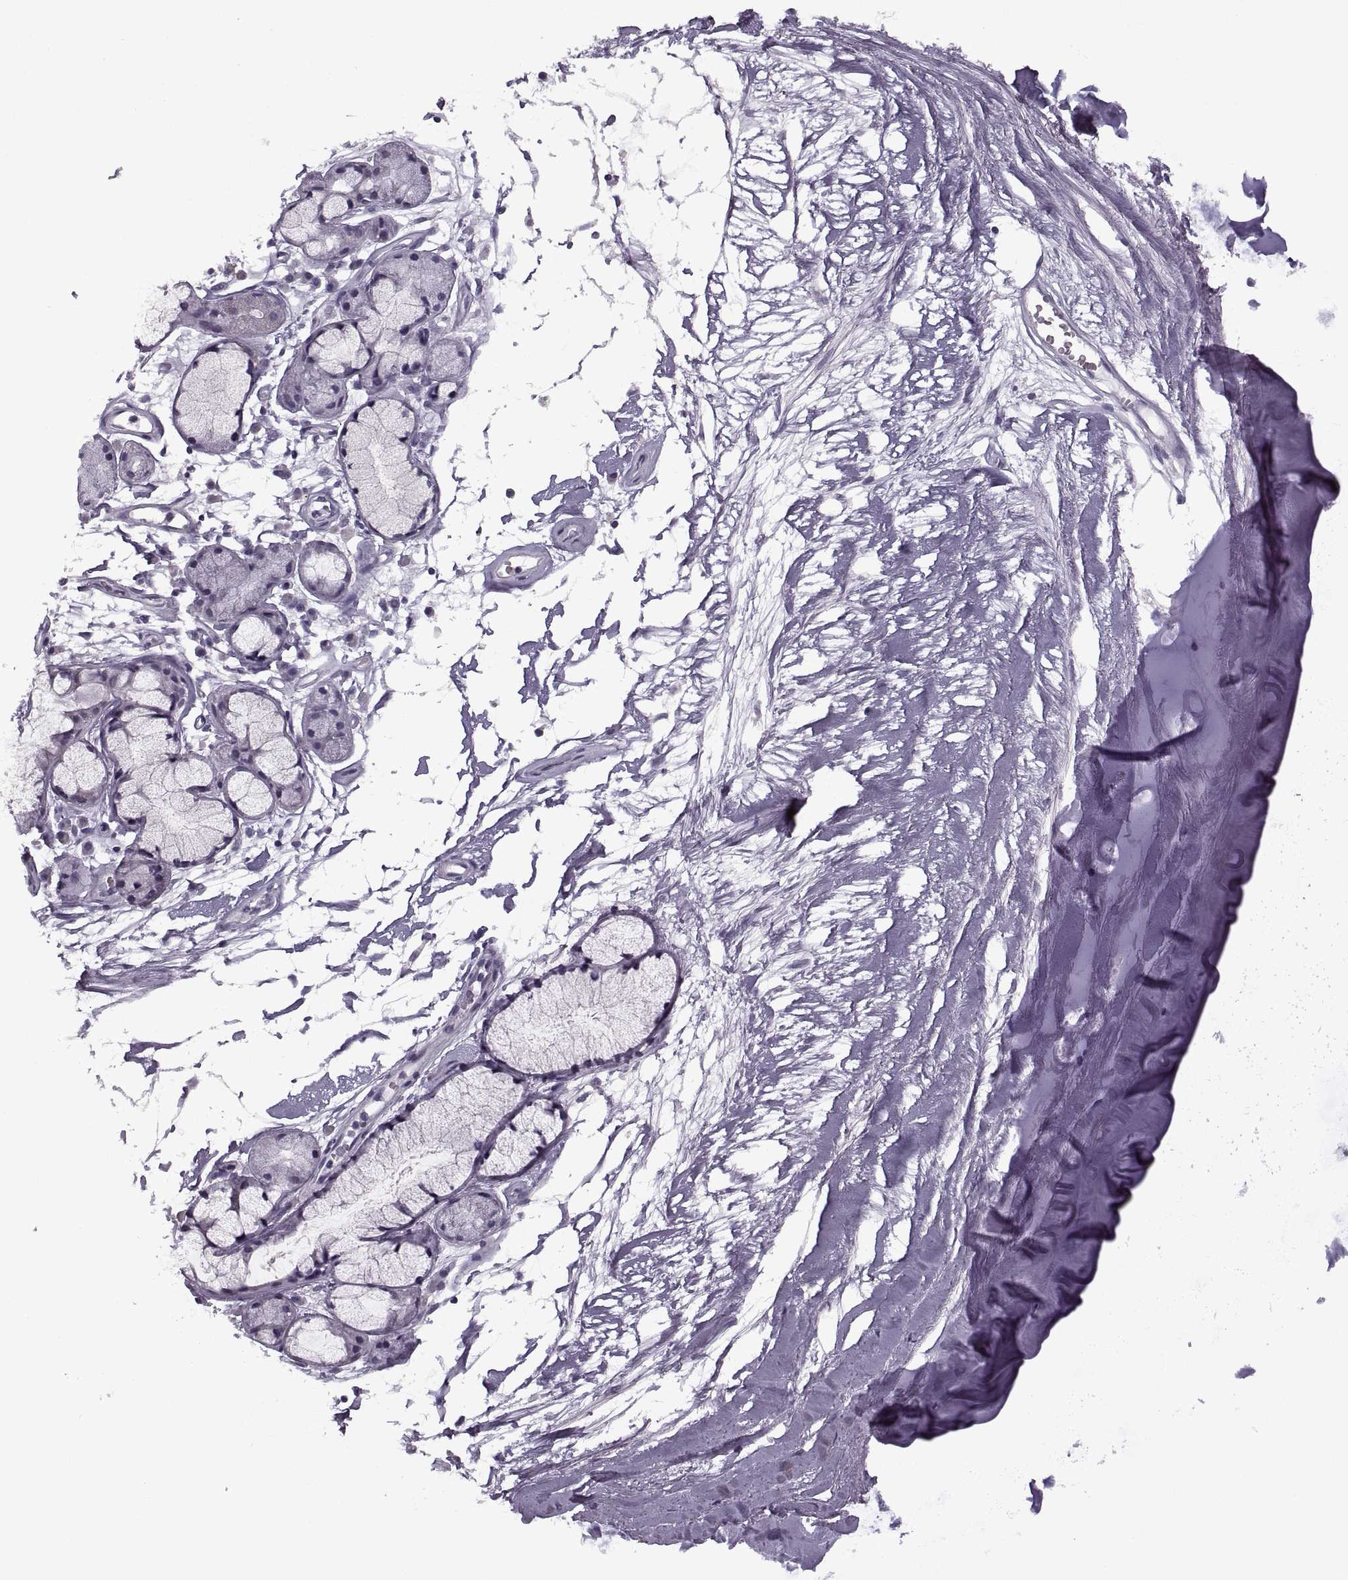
{"staining": {"intensity": "negative", "quantity": "none", "location": "none"}, "tissue": "soft tissue", "cell_type": "Chondrocytes", "image_type": "normal", "snomed": [{"axis": "morphology", "description": "Normal tissue, NOS"}, {"axis": "morphology", "description": "Squamous cell carcinoma, NOS"}, {"axis": "topography", "description": "Cartilage tissue"}, {"axis": "topography", "description": "Lung"}], "caption": "IHC of benign human soft tissue exhibits no staining in chondrocytes.", "gene": "PAGE2B", "patient": {"sex": "male", "age": 66}}